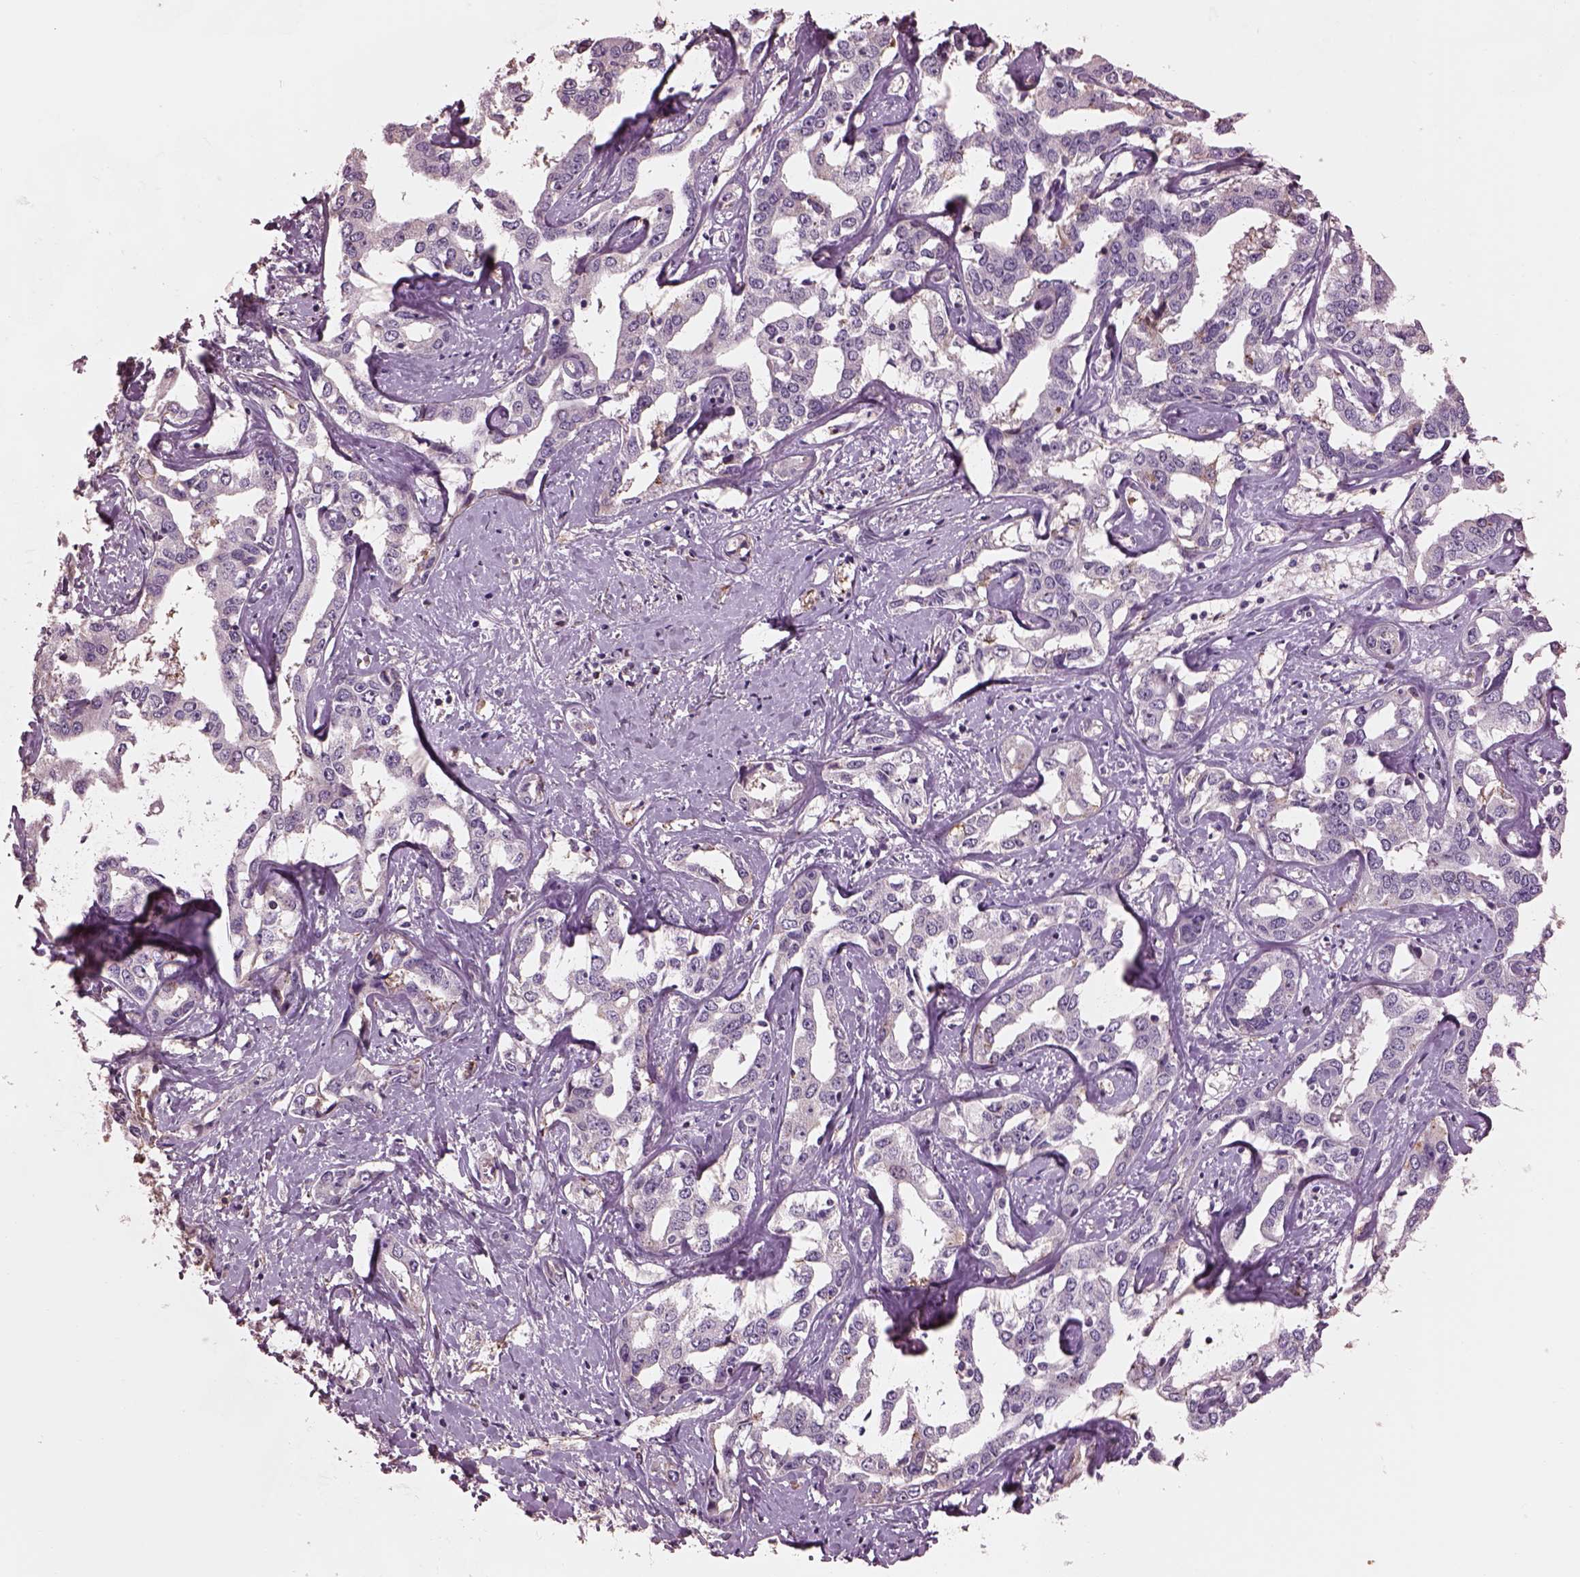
{"staining": {"intensity": "negative", "quantity": "none", "location": "none"}, "tissue": "liver cancer", "cell_type": "Tumor cells", "image_type": "cancer", "snomed": [{"axis": "morphology", "description": "Cholangiocarcinoma"}, {"axis": "topography", "description": "Liver"}], "caption": "Tumor cells are negative for protein expression in human liver cancer (cholangiocarcinoma).", "gene": "SRI", "patient": {"sex": "male", "age": 59}}